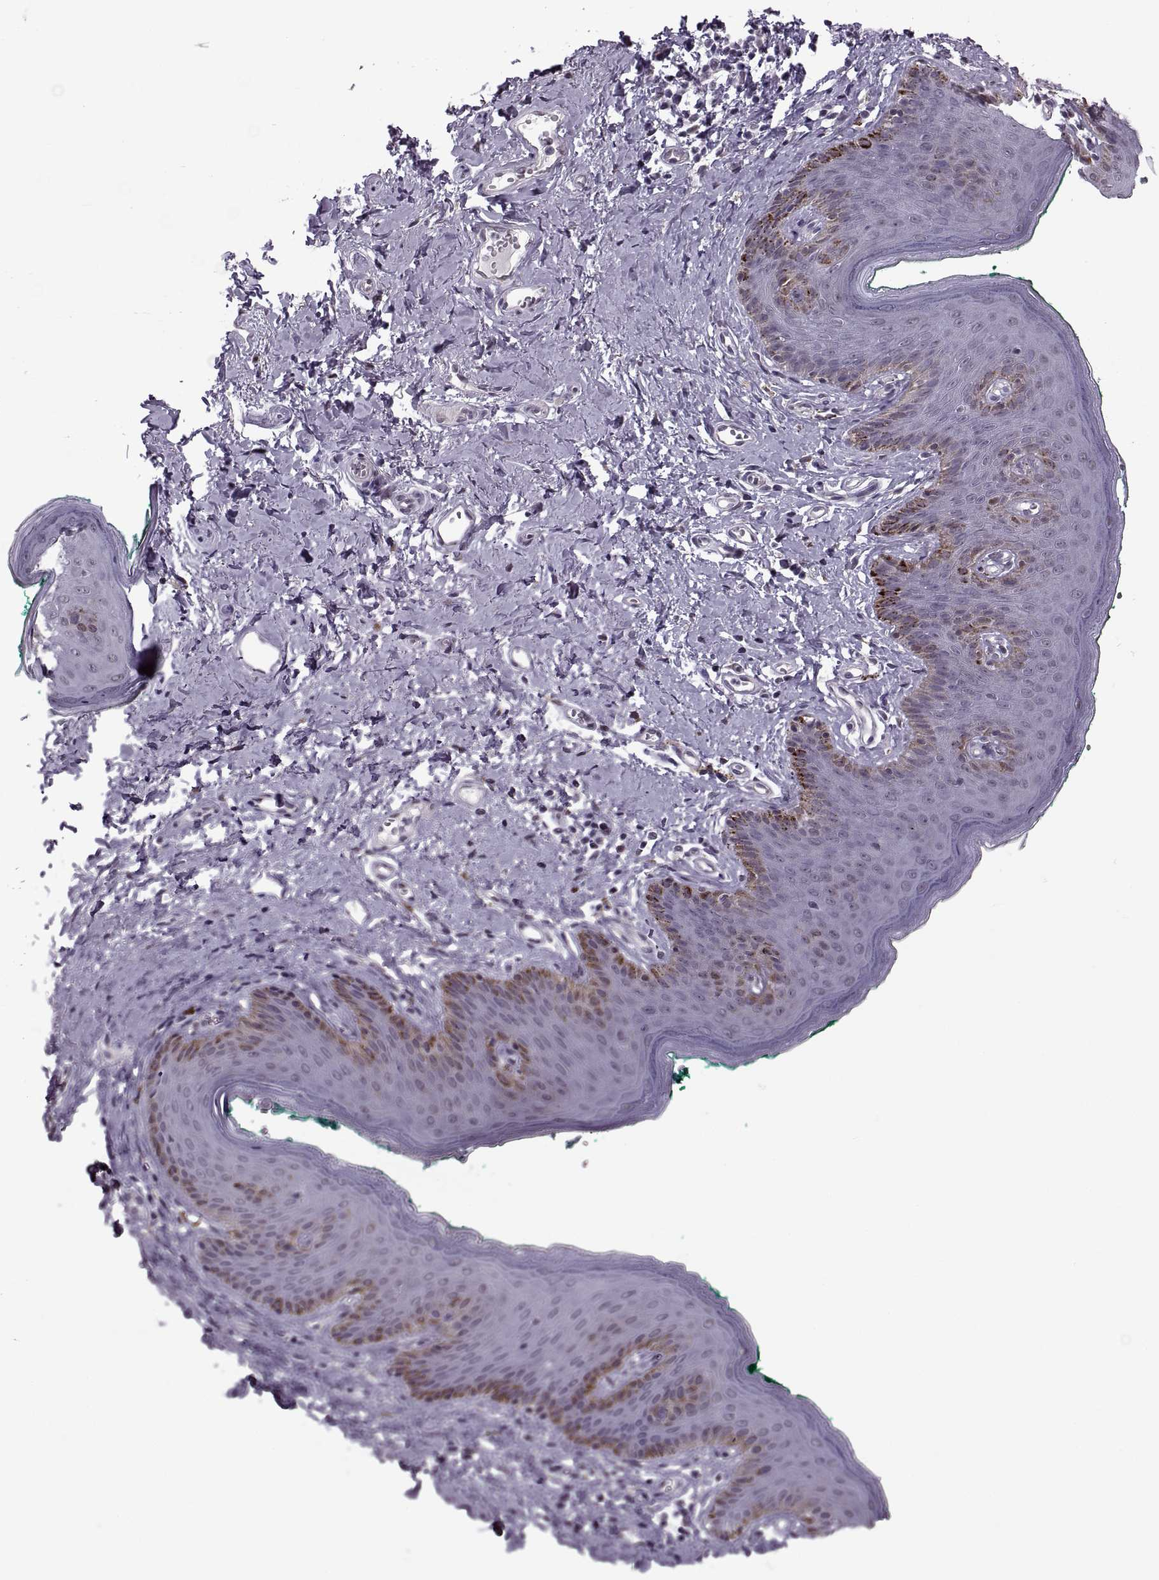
{"staining": {"intensity": "negative", "quantity": "none", "location": "none"}, "tissue": "skin", "cell_type": "Epidermal cells", "image_type": "normal", "snomed": [{"axis": "morphology", "description": "Normal tissue, NOS"}, {"axis": "topography", "description": "Vulva"}], "caption": "Immunohistochemistry (IHC) histopathology image of unremarkable skin: skin stained with DAB (3,3'-diaminobenzidine) reveals no significant protein staining in epidermal cells.", "gene": "PRSS37", "patient": {"sex": "female", "age": 66}}